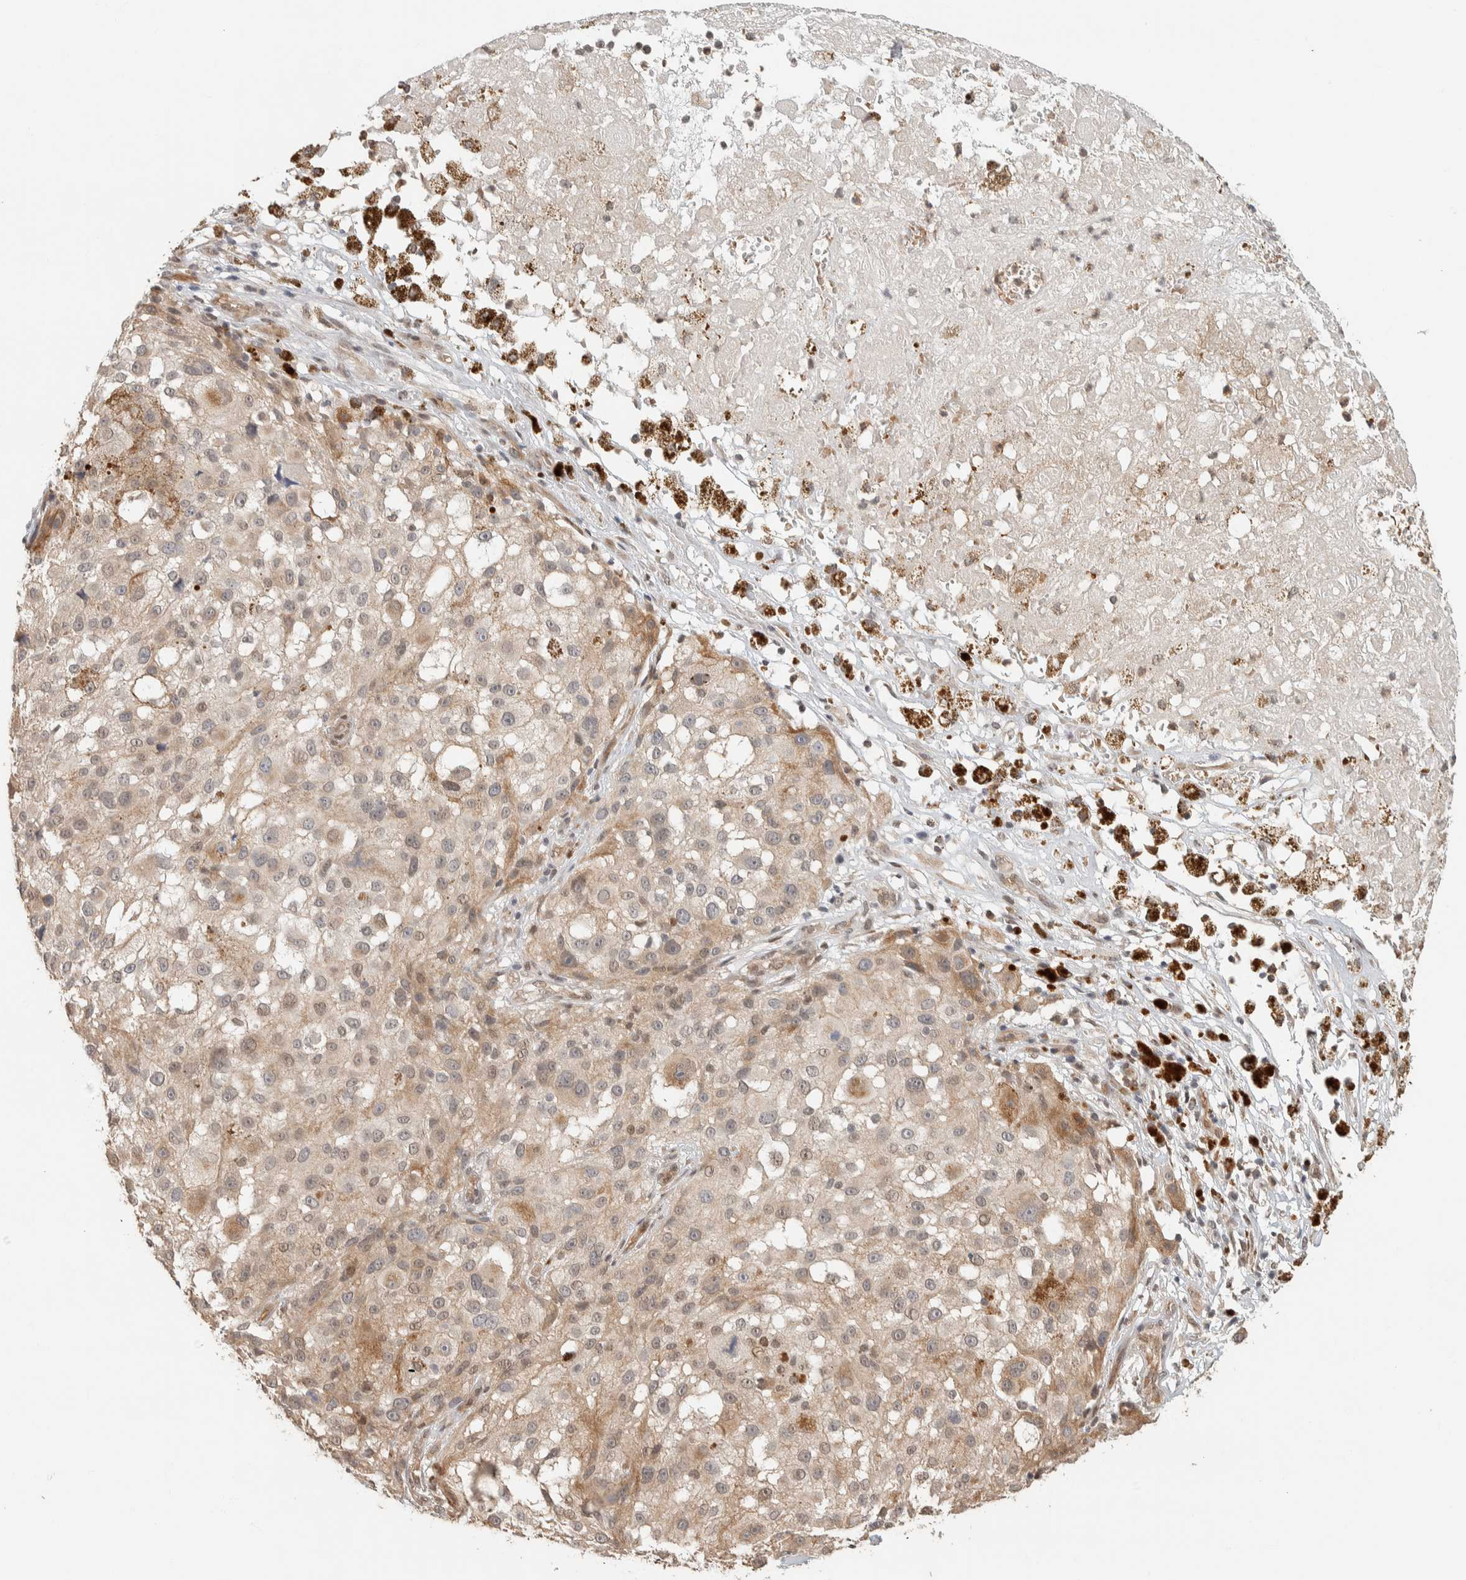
{"staining": {"intensity": "weak", "quantity": "25%-75%", "location": "cytoplasmic/membranous"}, "tissue": "melanoma", "cell_type": "Tumor cells", "image_type": "cancer", "snomed": [{"axis": "morphology", "description": "Necrosis, NOS"}, {"axis": "morphology", "description": "Malignant melanoma, NOS"}, {"axis": "topography", "description": "Skin"}], "caption": "Weak cytoplasmic/membranous protein expression is present in approximately 25%-75% of tumor cells in melanoma.", "gene": "ZBTB2", "patient": {"sex": "female", "age": 87}}